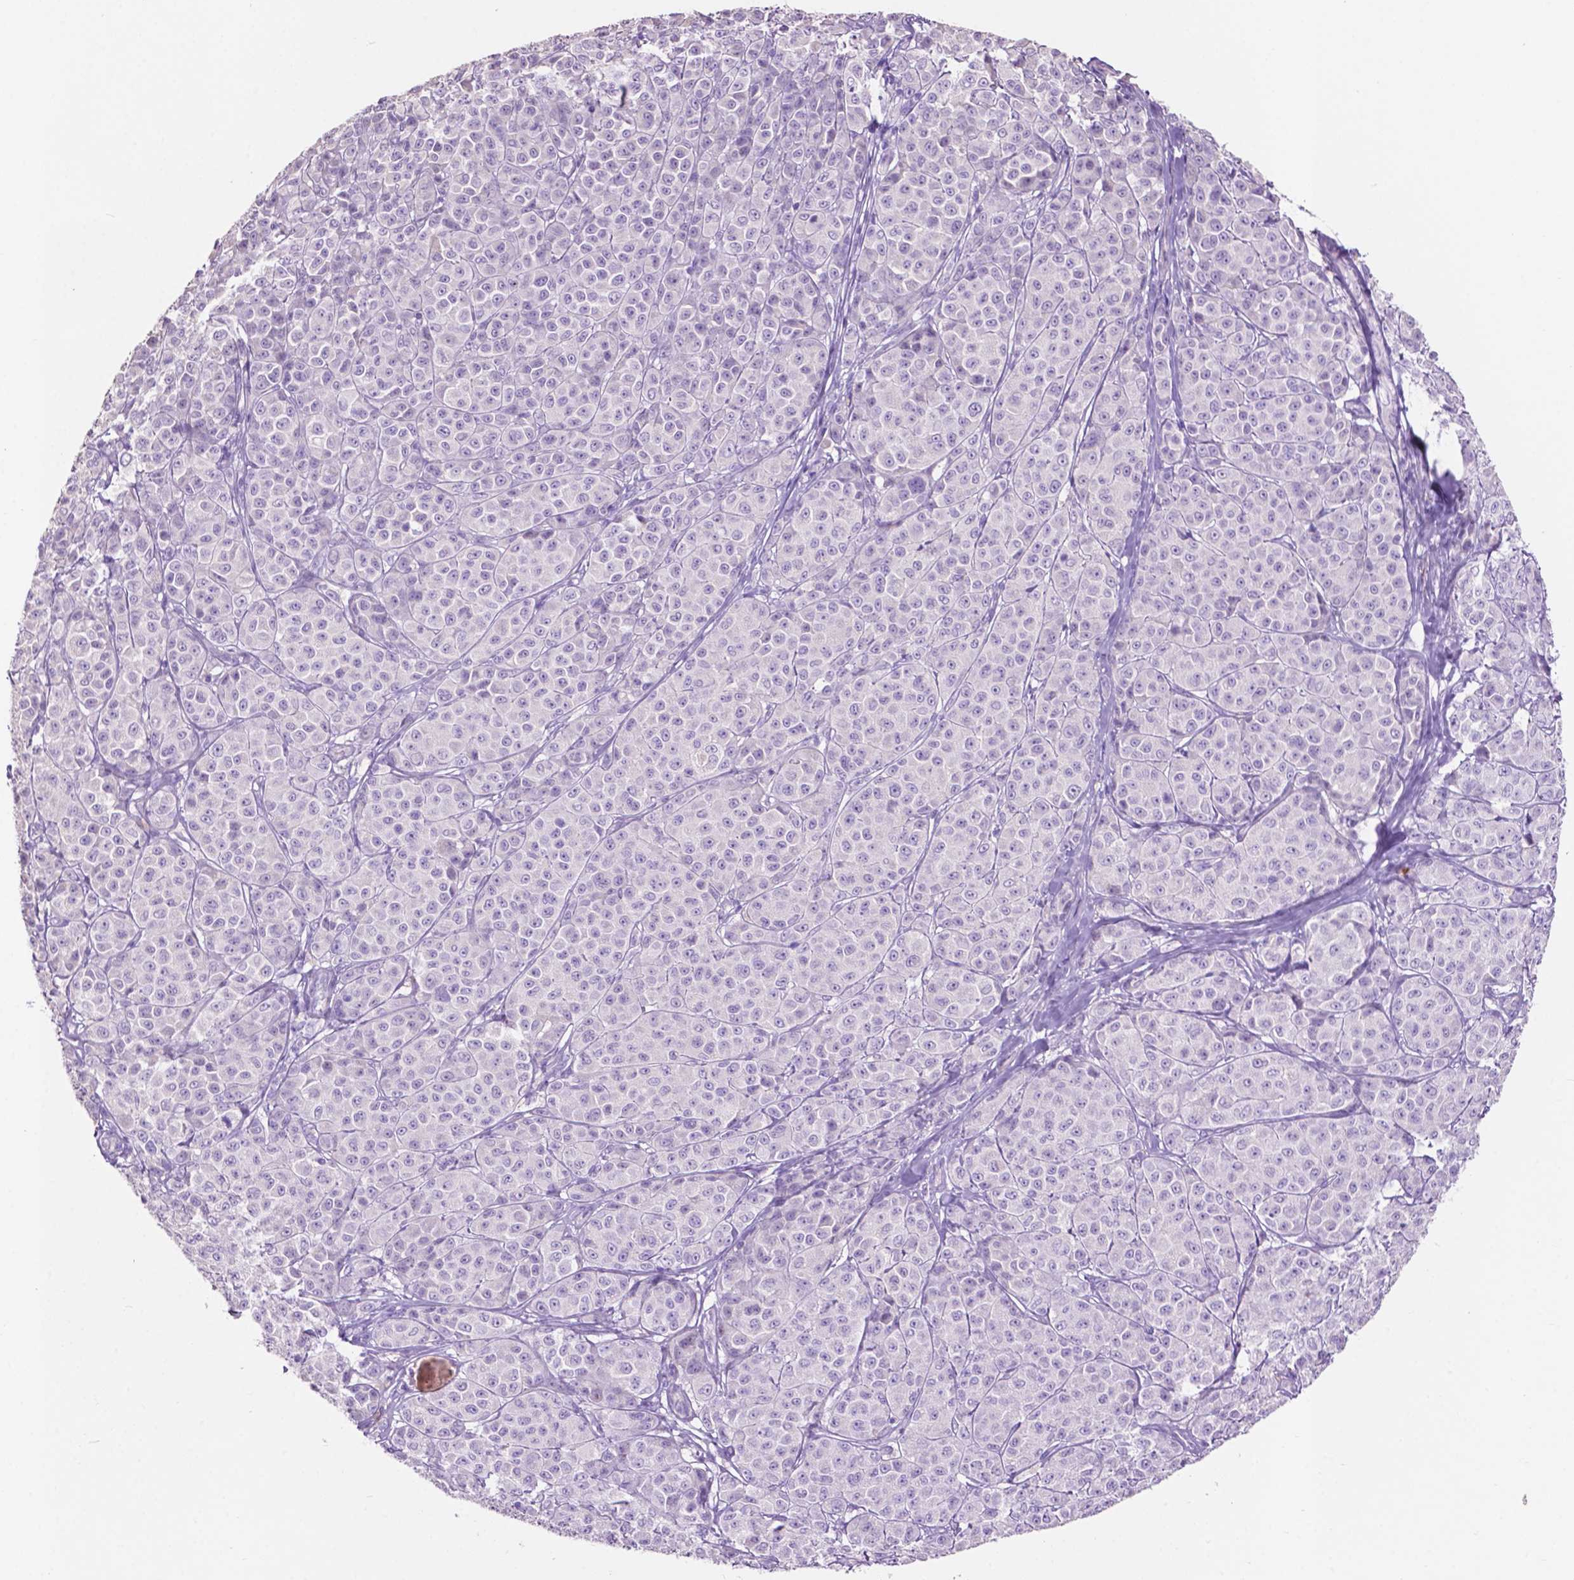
{"staining": {"intensity": "negative", "quantity": "none", "location": "none"}, "tissue": "melanoma", "cell_type": "Tumor cells", "image_type": "cancer", "snomed": [{"axis": "morphology", "description": "Malignant melanoma, NOS"}, {"axis": "topography", "description": "Skin"}], "caption": "This is an immunohistochemistry (IHC) micrograph of malignant melanoma. There is no staining in tumor cells.", "gene": "CLDN17", "patient": {"sex": "male", "age": 89}}